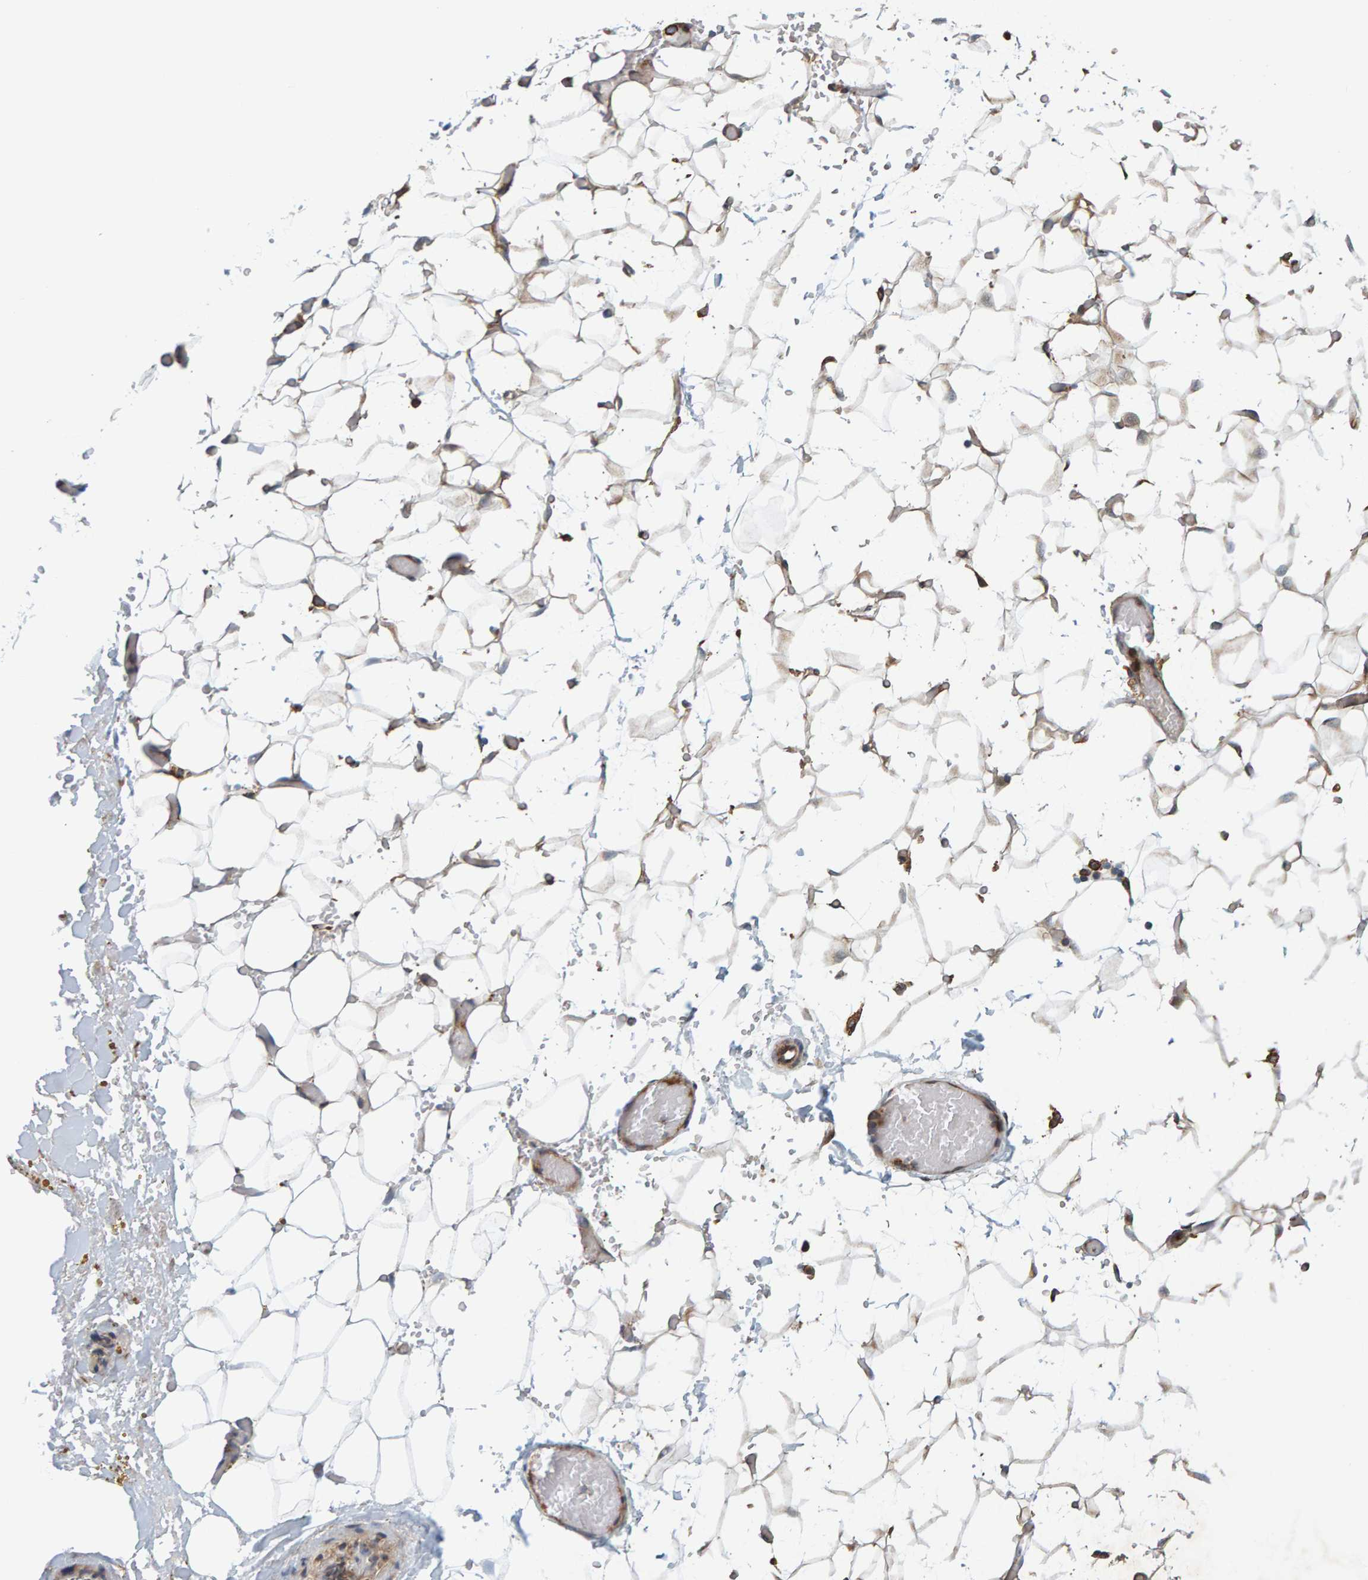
{"staining": {"intensity": "weak", "quantity": "25%-75%", "location": "cytoplasmic/membranous"}, "tissue": "adipose tissue", "cell_type": "Adipocytes", "image_type": "normal", "snomed": [{"axis": "morphology", "description": "Normal tissue, NOS"}, {"axis": "topography", "description": "Kidney"}, {"axis": "topography", "description": "Peripheral nerve tissue"}], "caption": "This image exhibits IHC staining of normal human adipose tissue, with low weak cytoplasmic/membranous expression in approximately 25%-75% of adipocytes.", "gene": "BAIAP2", "patient": {"sex": "male", "age": 7}}